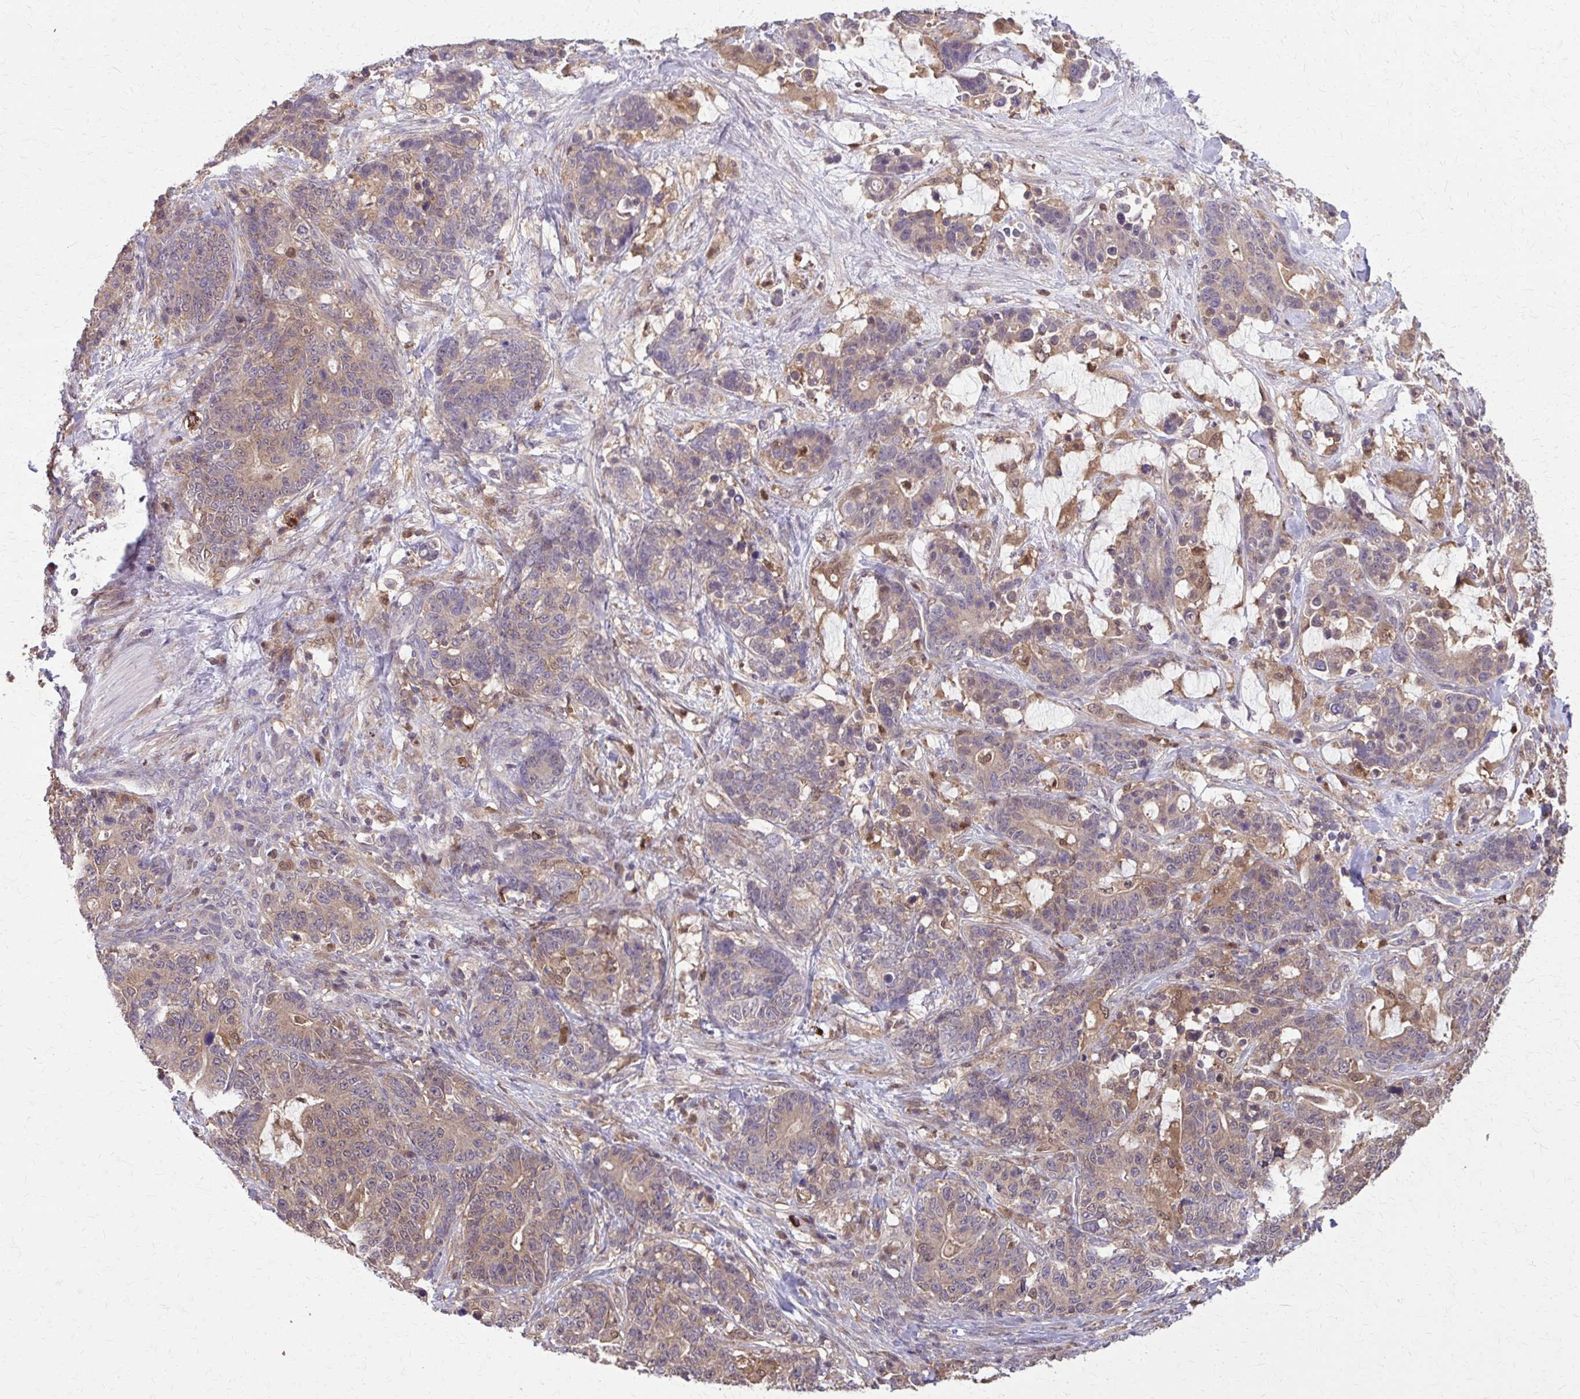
{"staining": {"intensity": "weak", "quantity": "25%-75%", "location": "cytoplasmic/membranous"}, "tissue": "stomach cancer", "cell_type": "Tumor cells", "image_type": "cancer", "snomed": [{"axis": "morphology", "description": "Normal tissue, NOS"}, {"axis": "morphology", "description": "Adenocarcinoma, NOS"}, {"axis": "topography", "description": "Stomach"}], "caption": "Protein staining of stomach cancer (adenocarcinoma) tissue exhibits weak cytoplasmic/membranous positivity in approximately 25%-75% of tumor cells.", "gene": "NRBF2", "patient": {"sex": "female", "age": 64}}